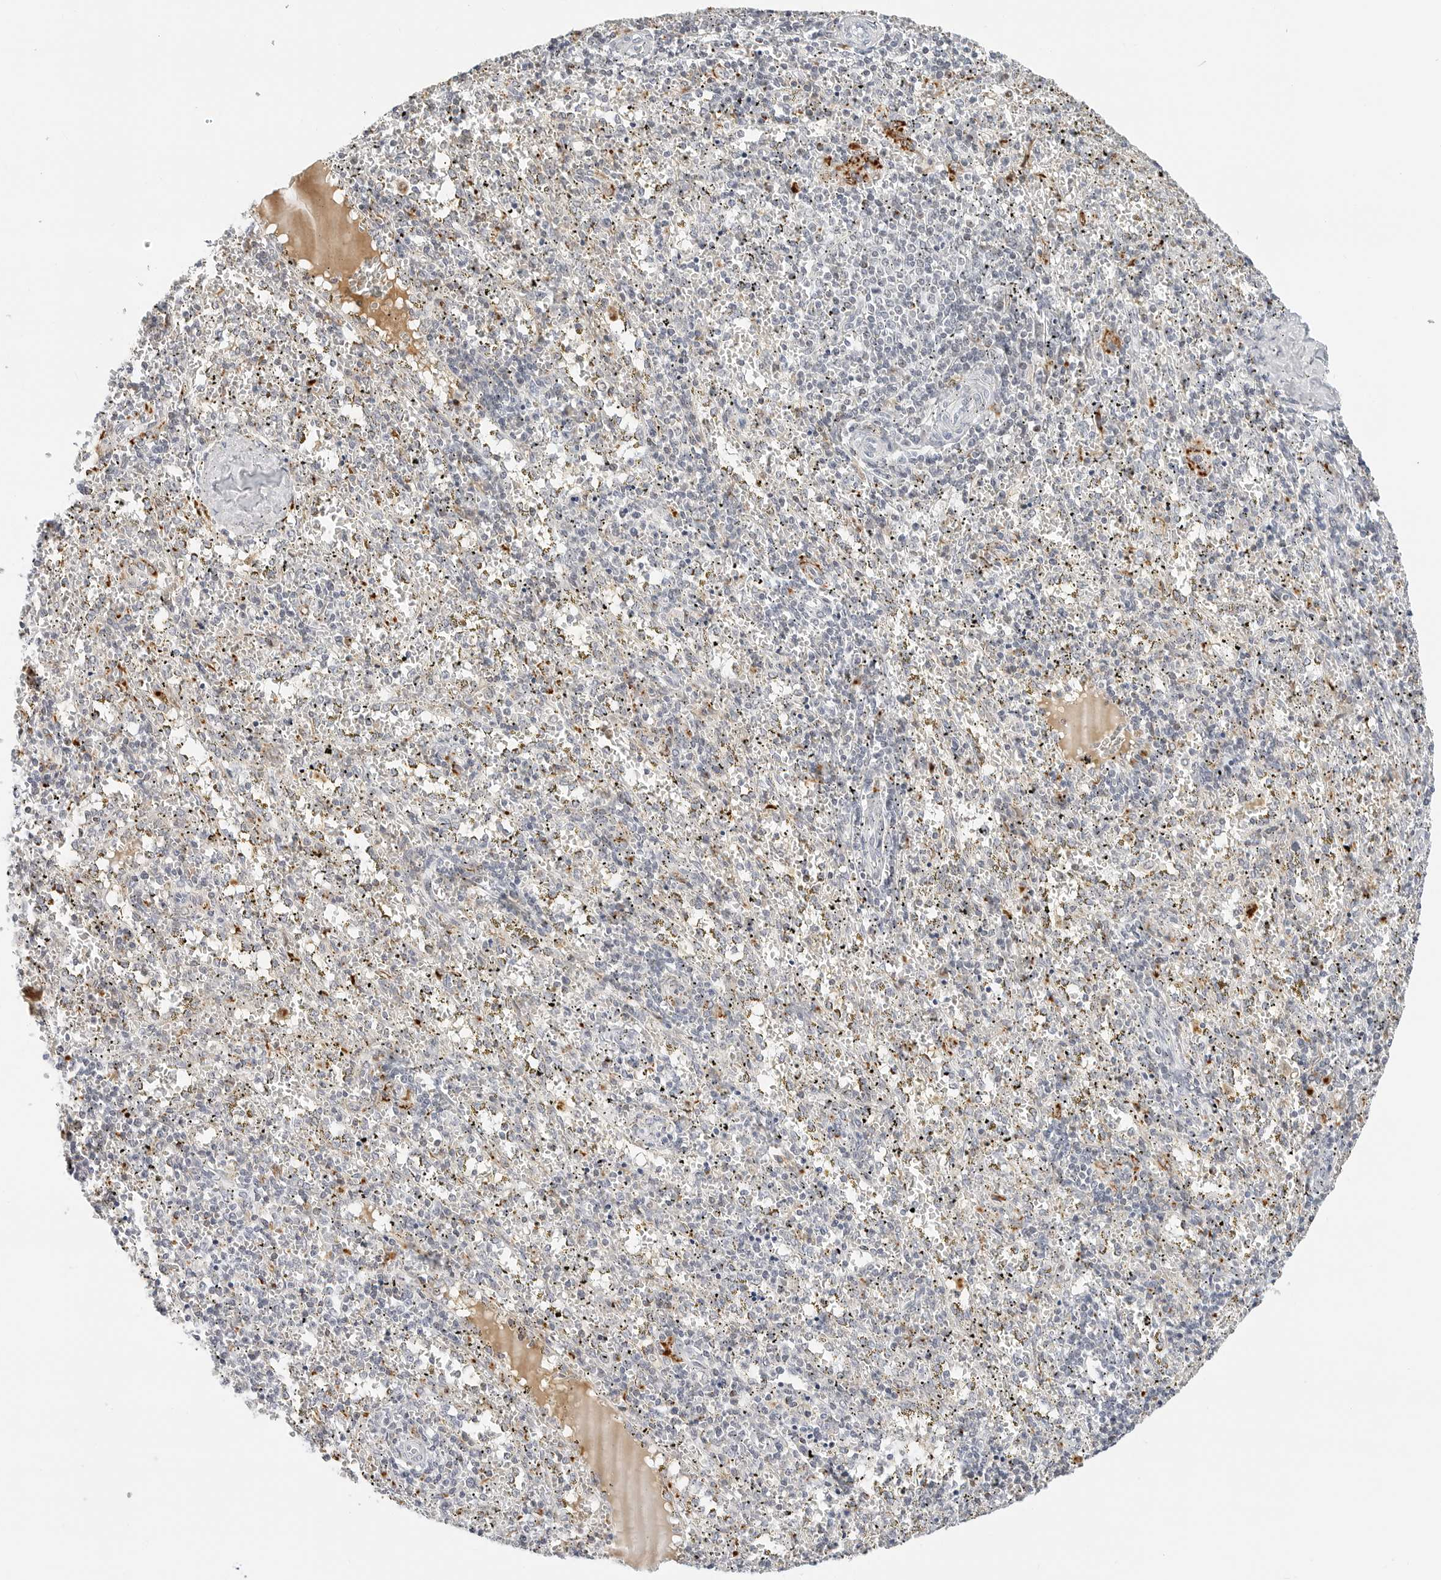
{"staining": {"intensity": "negative", "quantity": "none", "location": "none"}, "tissue": "spleen", "cell_type": "Cells in red pulp", "image_type": "normal", "snomed": [{"axis": "morphology", "description": "Normal tissue, NOS"}, {"axis": "topography", "description": "Spleen"}], "caption": "Immunohistochemistry of benign human spleen displays no positivity in cells in red pulp.", "gene": "TSEN2", "patient": {"sex": "male", "age": 11}}